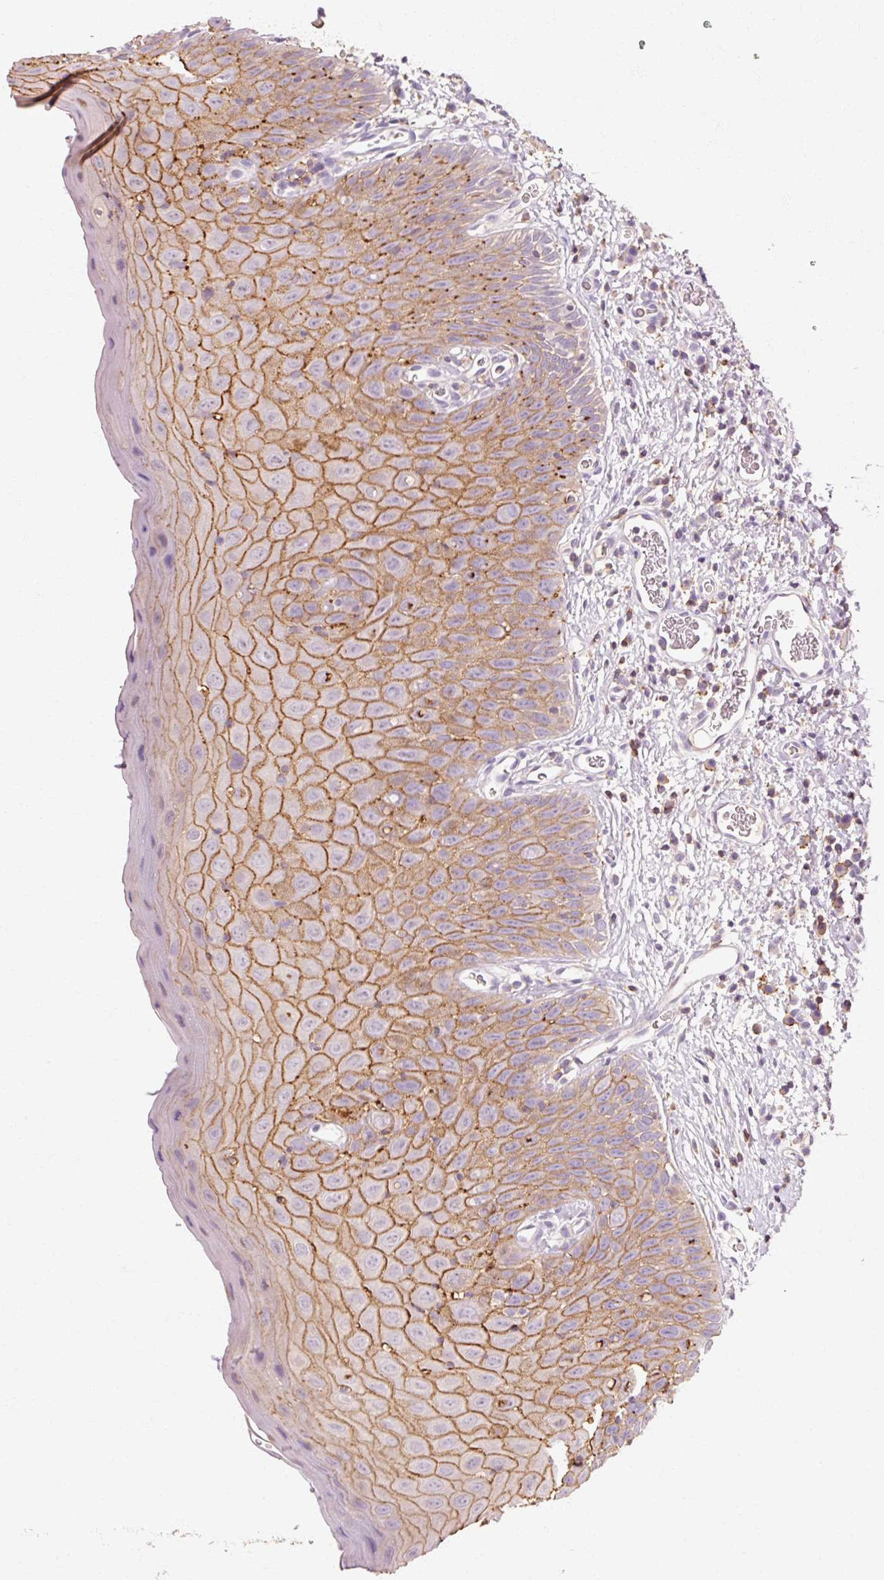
{"staining": {"intensity": "moderate", "quantity": "25%-75%", "location": "cytoplasmic/membranous"}, "tissue": "oral mucosa", "cell_type": "Squamous epithelial cells", "image_type": "normal", "snomed": [{"axis": "morphology", "description": "Normal tissue, NOS"}, {"axis": "morphology", "description": "Squamous cell carcinoma, NOS"}, {"axis": "topography", "description": "Oral tissue"}, {"axis": "topography", "description": "Tounge, NOS"}, {"axis": "topography", "description": "Head-Neck"}], "caption": "DAB immunohistochemical staining of benign oral mucosa demonstrates moderate cytoplasmic/membranous protein staining in approximately 25%-75% of squamous epithelial cells.", "gene": "OR8K1", "patient": {"sex": "male", "age": 76}}